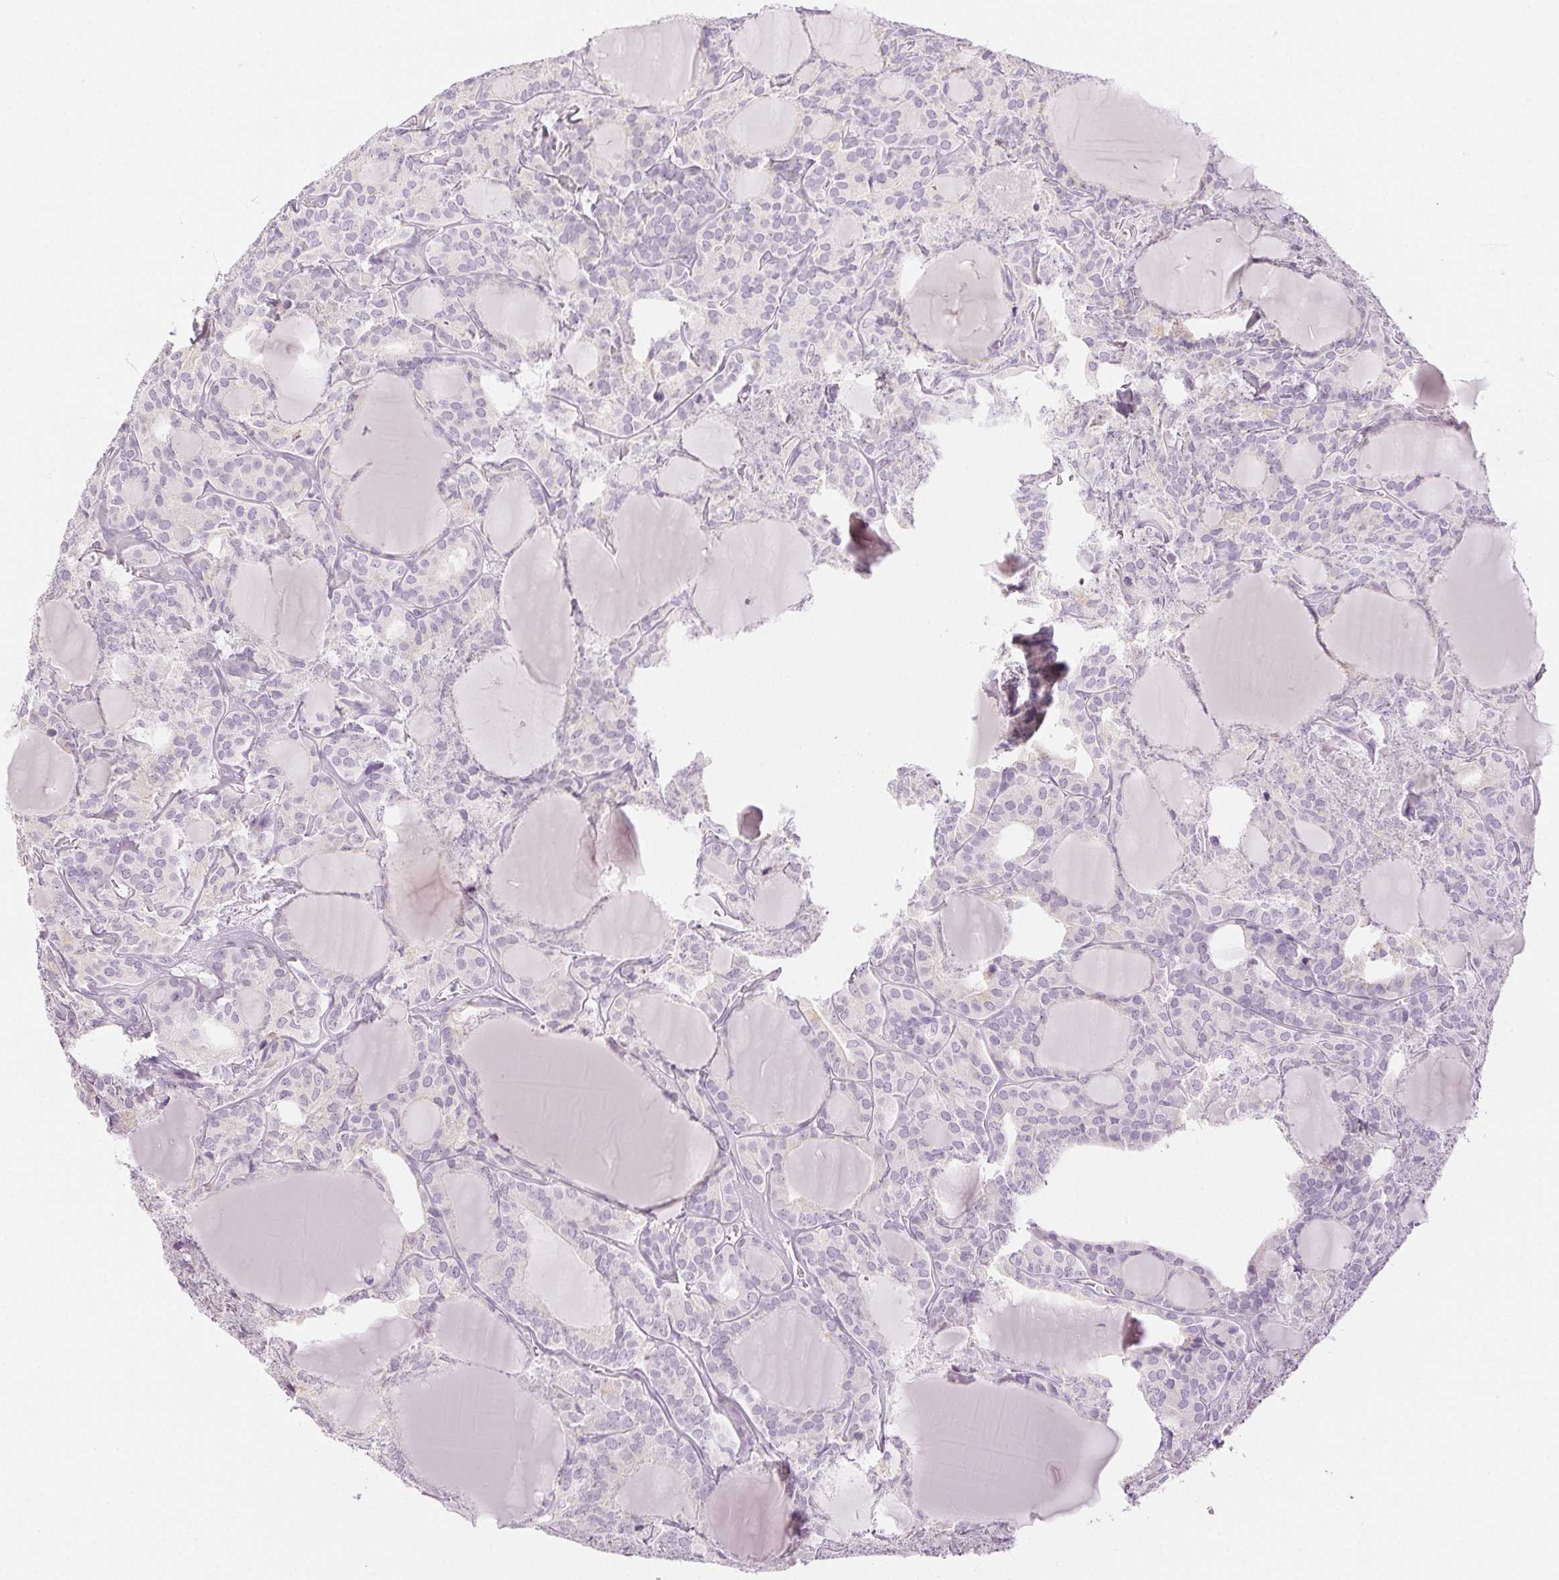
{"staining": {"intensity": "negative", "quantity": "none", "location": "none"}, "tissue": "thyroid cancer", "cell_type": "Tumor cells", "image_type": "cancer", "snomed": [{"axis": "morphology", "description": "Follicular adenoma carcinoma, NOS"}, {"axis": "topography", "description": "Thyroid gland"}], "caption": "Thyroid cancer stained for a protein using immunohistochemistry (IHC) demonstrates no staining tumor cells.", "gene": "SLC5A2", "patient": {"sex": "male", "age": 74}}